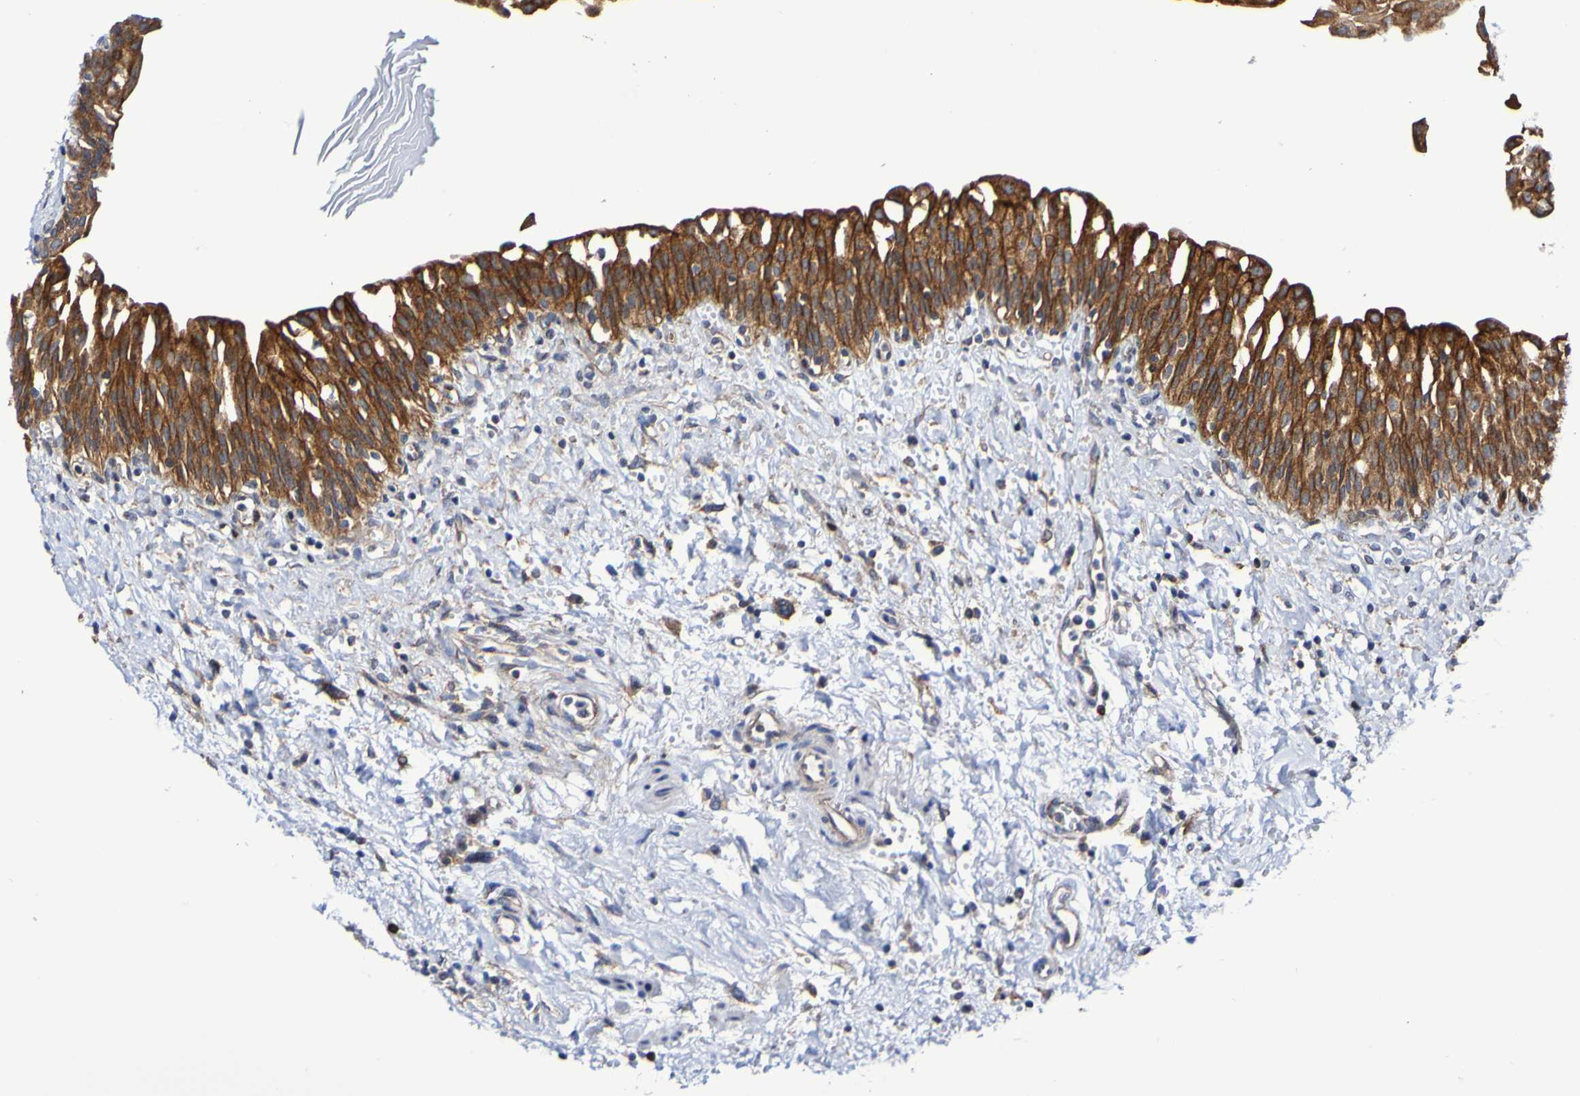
{"staining": {"intensity": "strong", "quantity": ">75%", "location": "cytoplasmic/membranous"}, "tissue": "urinary bladder", "cell_type": "Urothelial cells", "image_type": "normal", "snomed": [{"axis": "morphology", "description": "Normal tissue, NOS"}, {"axis": "topography", "description": "Urinary bladder"}], "caption": "The image displays staining of unremarkable urinary bladder, revealing strong cytoplasmic/membranous protein staining (brown color) within urothelial cells.", "gene": "GJB1", "patient": {"sex": "male", "age": 55}}